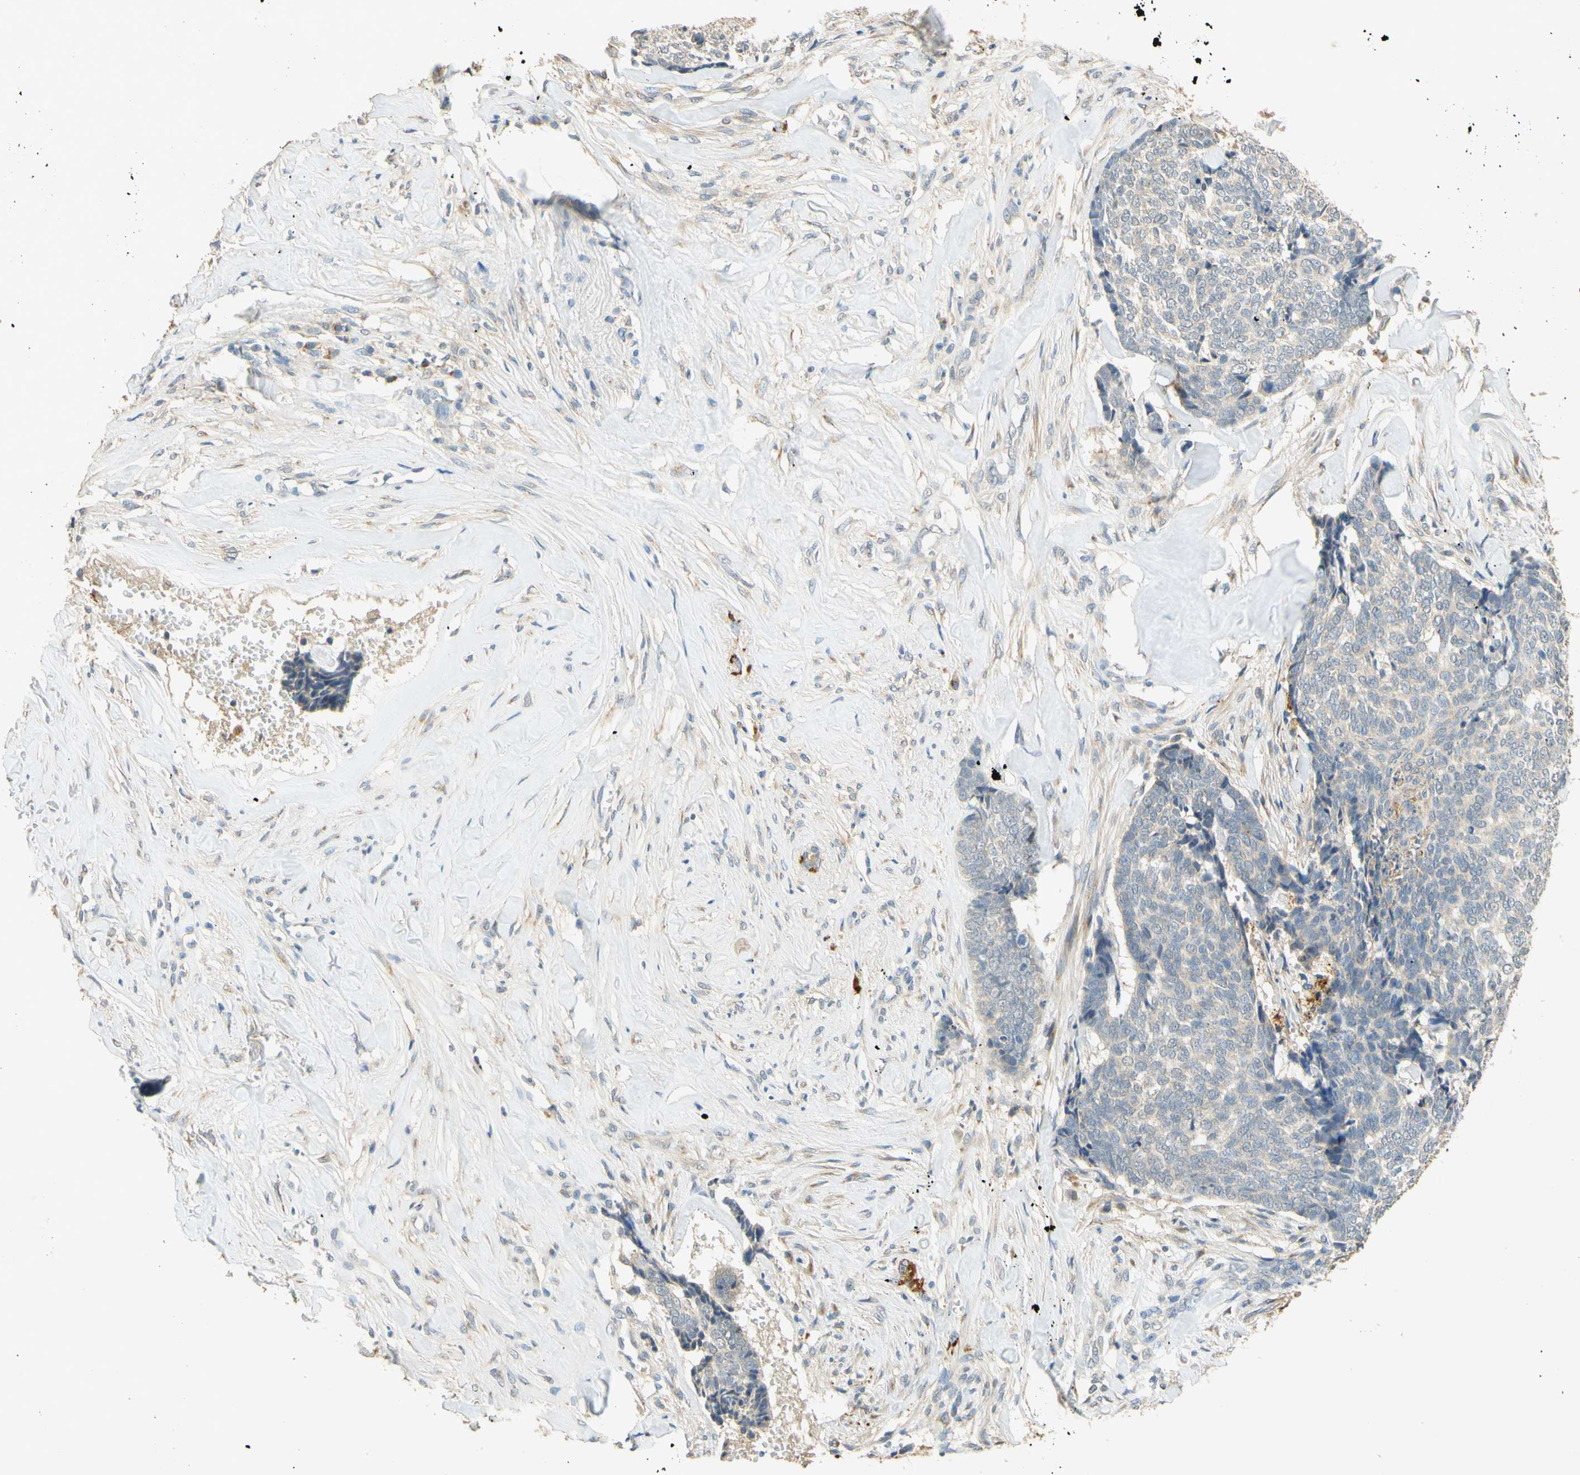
{"staining": {"intensity": "negative", "quantity": "none", "location": "none"}, "tissue": "skin cancer", "cell_type": "Tumor cells", "image_type": "cancer", "snomed": [{"axis": "morphology", "description": "Basal cell carcinoma"}, {"axis": "topography", "description": "Skin"}], "caption": "The IHC image has no significant expression in tumor cells of skin basal cell carcinoma tissue.", "gene": "ENTREP2", "patient": {"sex": "male", "age": 84}}